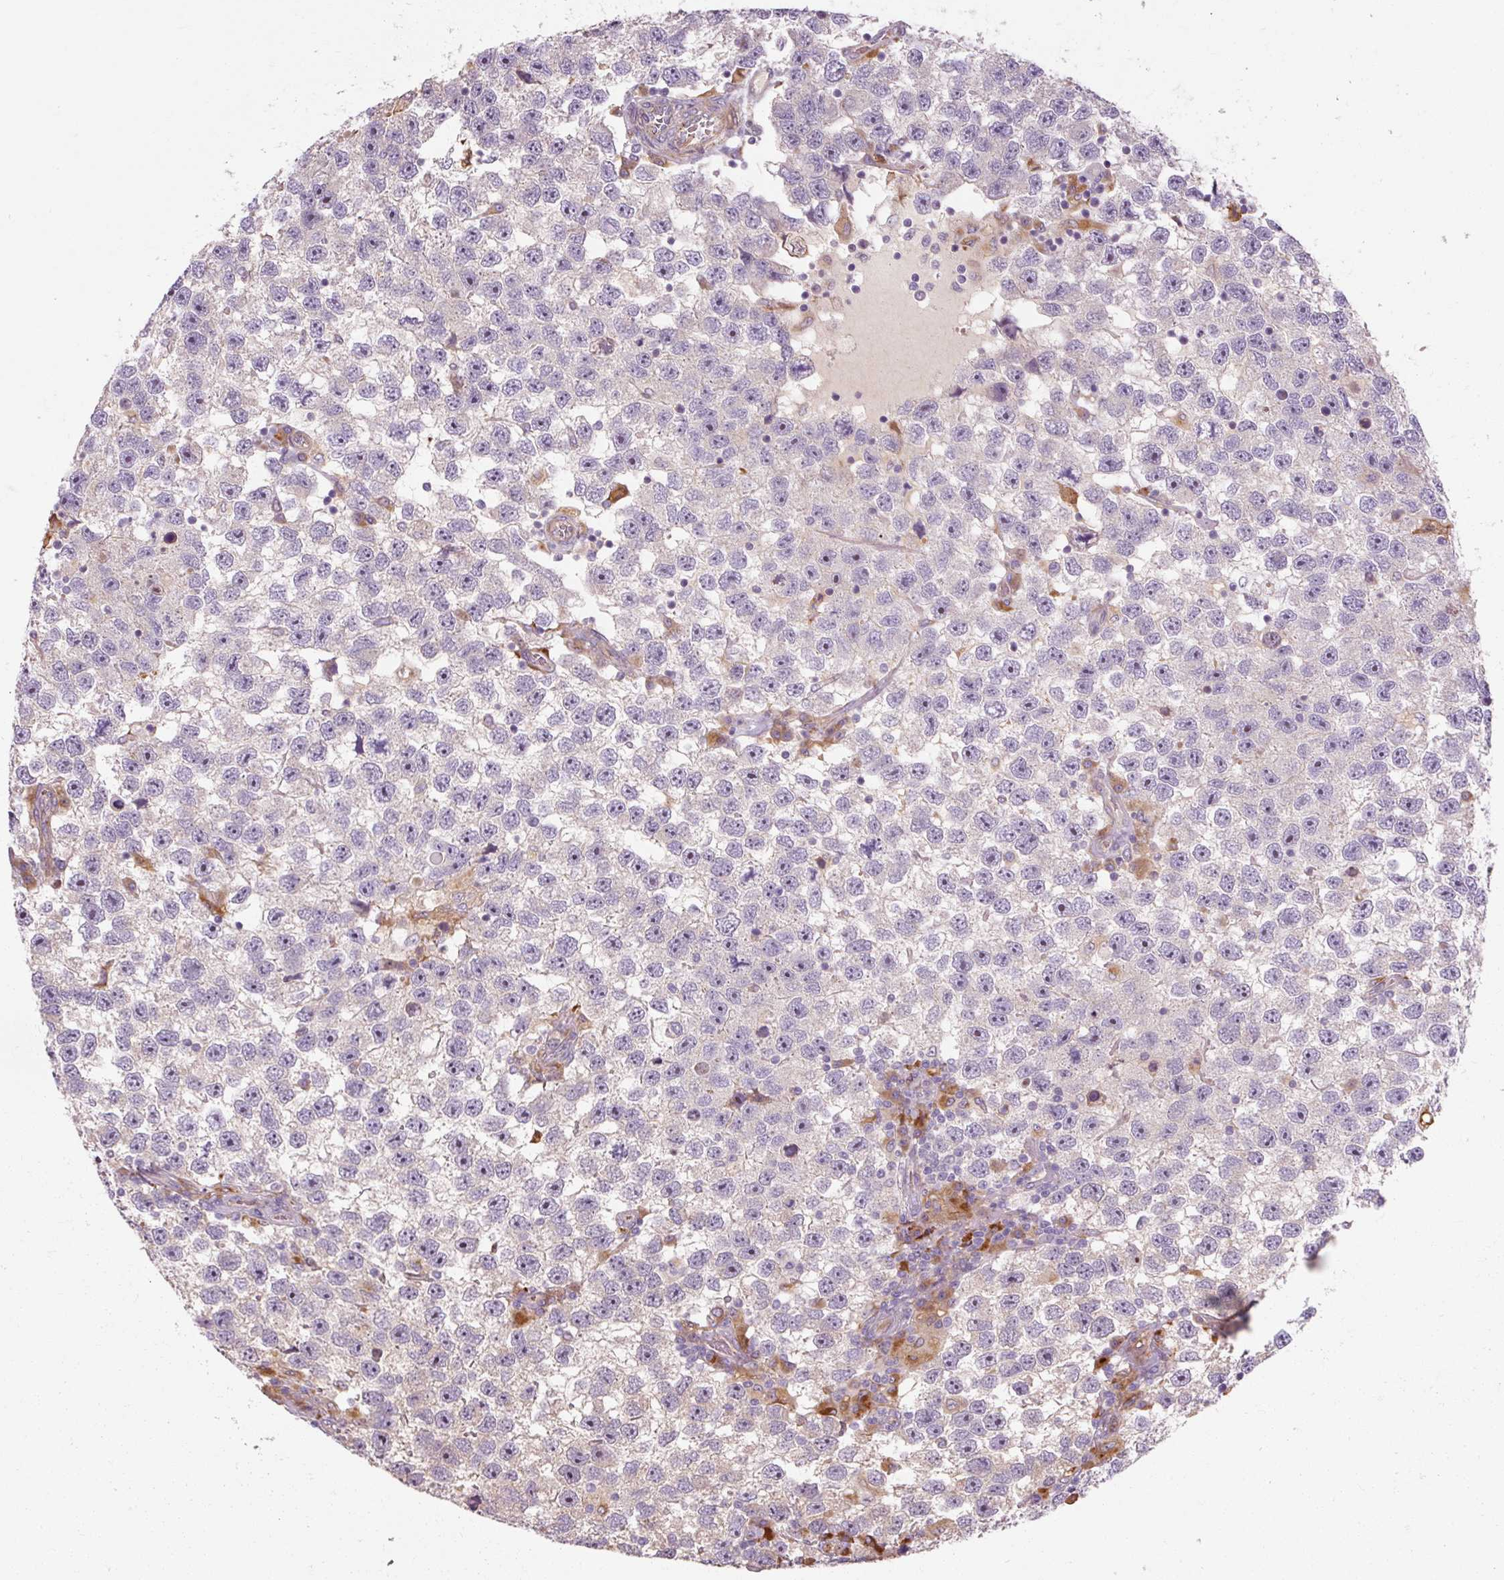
{"staining": {"intensity": "negative", "quantity": "none", "location": "none"}, "tissue": "testis cancer", "cell_type": "Tumor cells", "image_type": "cancer", "snomed": [{"axis": "morphology", "description": "Seminoma, NOS"}, {"axis": "topography", "description": "Testis"}], "caption": "This is an IHC photomicrograph of testis cancer (seminoma). There is no positivity in tumor cells.", "gene": "TBC1D4", "patient": {"sex": "male", "age": 26}}